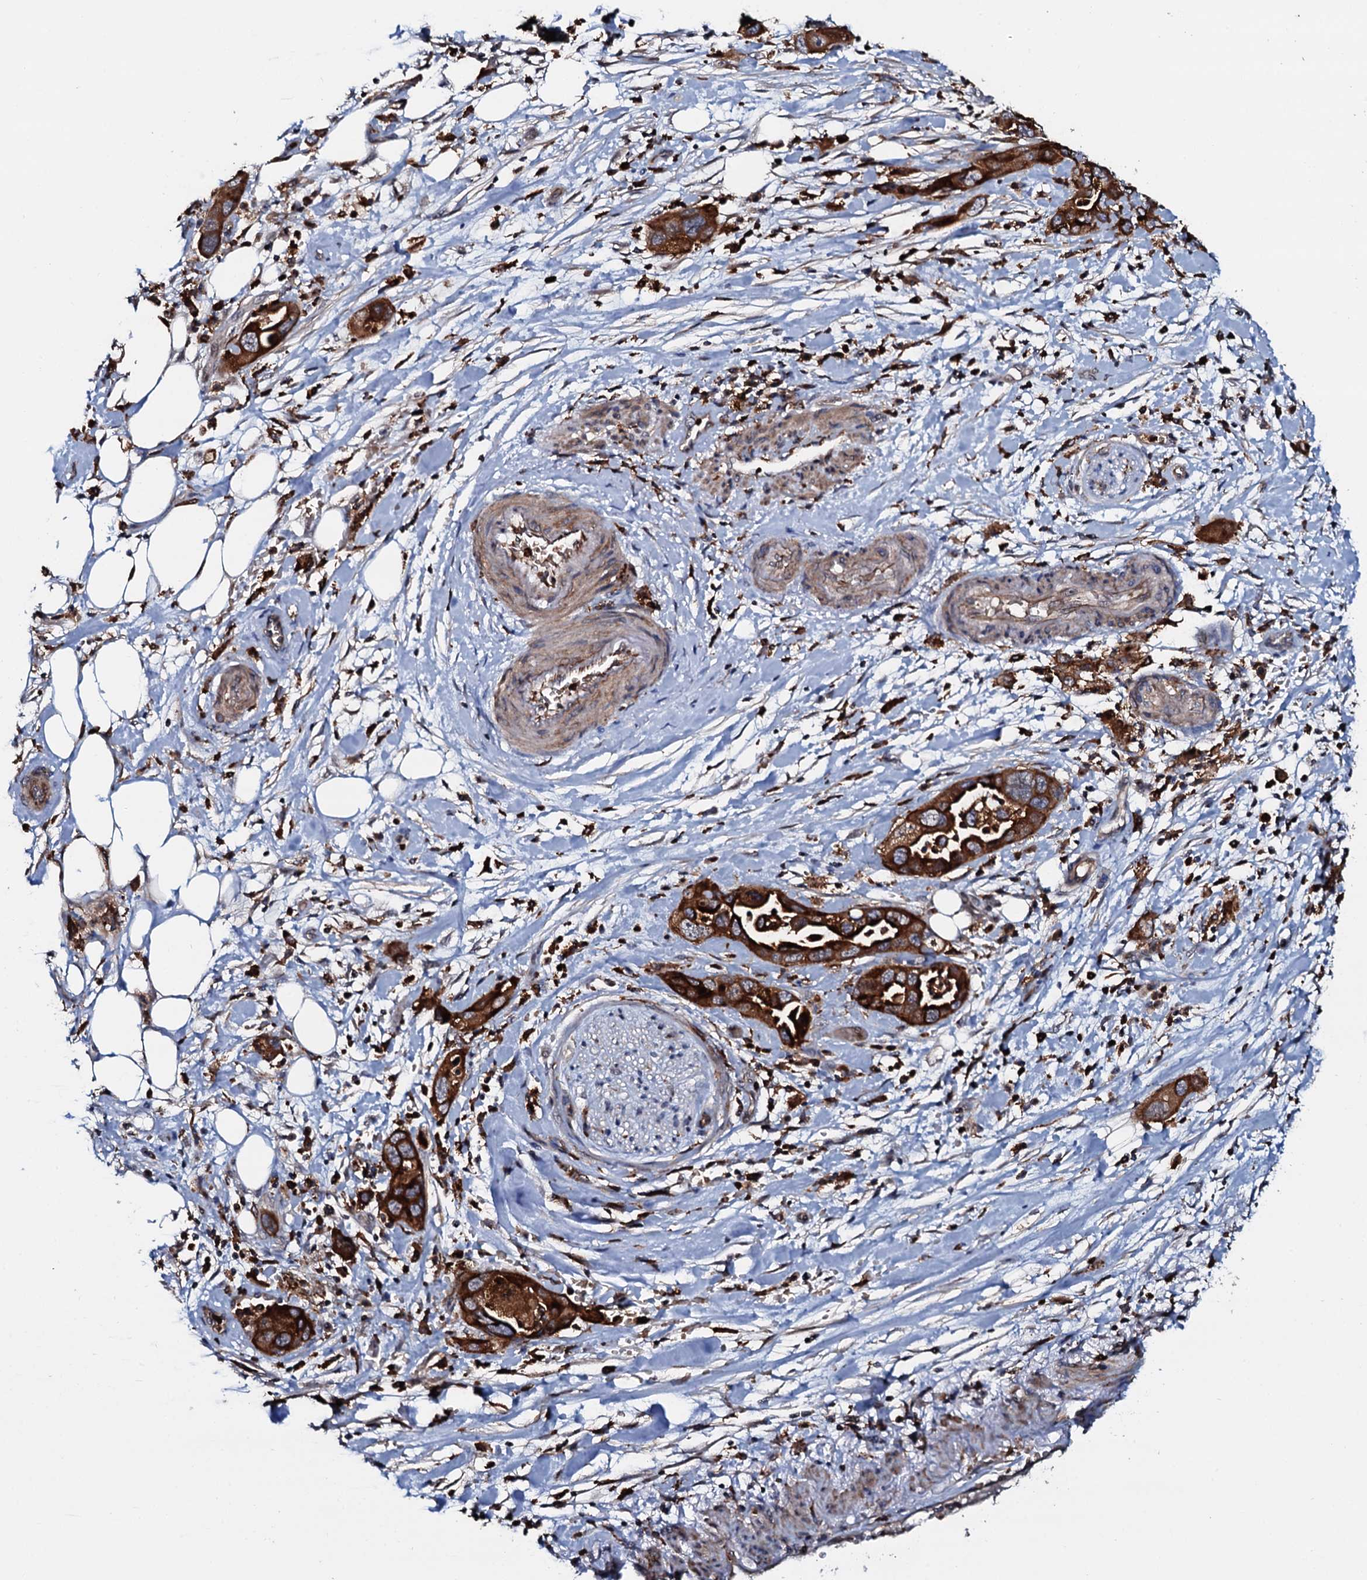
{"staining": {"intensity": "strong", "quantity": ">75%", "location": "cytoplasmic/membranous"}, "tissue": "pancreatic cancer", "cell_type": "Tumor cells", "image_type": "cancer", "snomed": [{"axis": "morphology", "description": "Adenocarcinoma, NOS"}, {"axis": "topography", "description": "Pancreas"}], "caption": "Pancreatic adenocarcinoma stained with IHC reveals strong cytoplasmic/membranous expression in approximately >75% of tumor cells.", "gene": "VAMP8", "patient": {"sex": "female", "age": 71}}